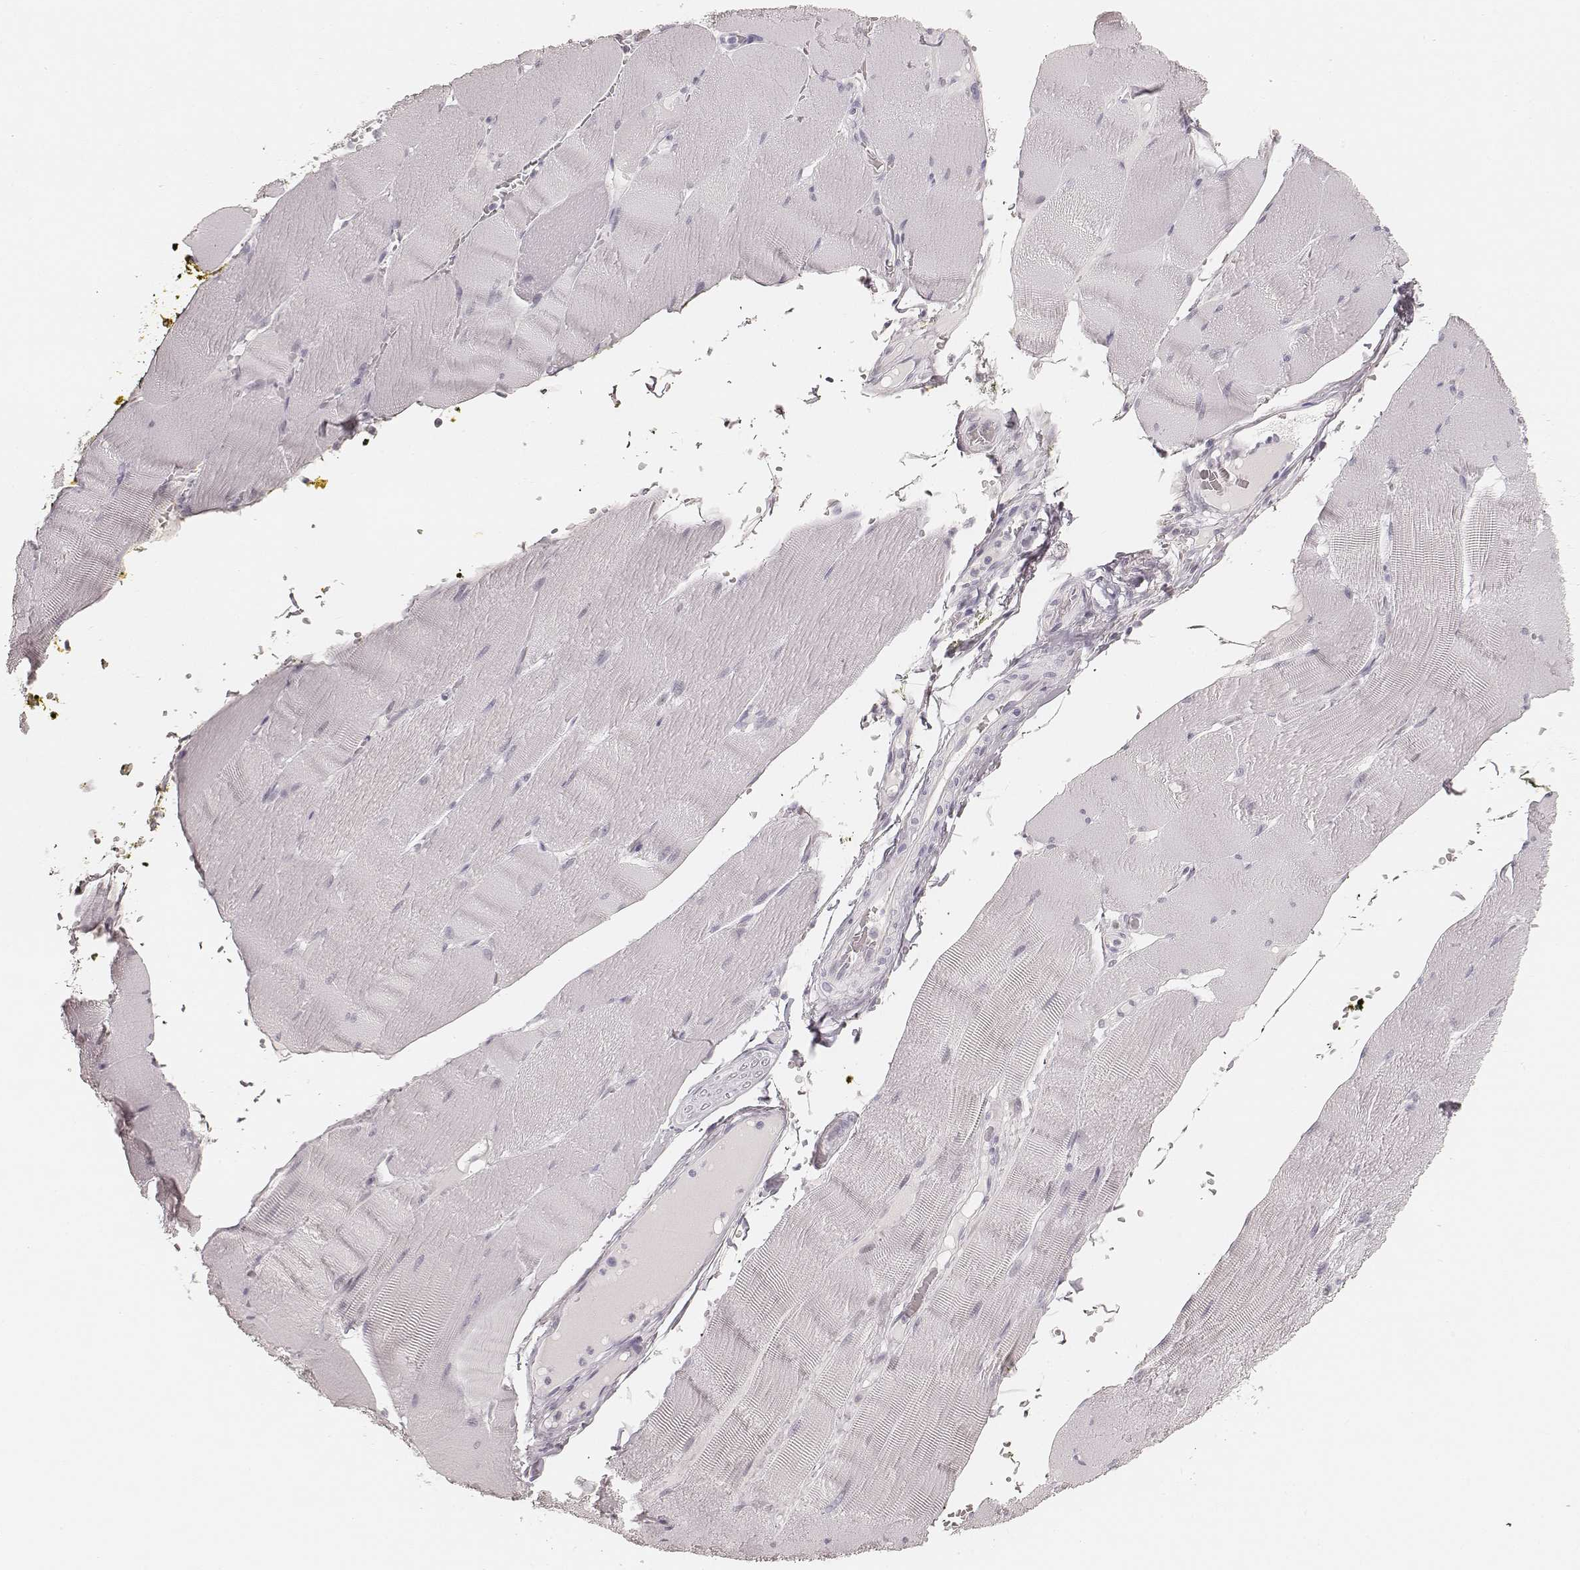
{"staining": {"intensity": "negative", "quantity": "none", "location": "none"}, "tissue": "skeletal muscle", "cell_type": "Myocytes", "image_type": "normal", "snomed": [{"axis": "morphology", "description": "Normal tissue, NOS"}, {"axis": "topography", "description": "Skeletal muscle"}], "caption": "There is no significant positivity in myocytes of skeletal muscle. (DAB IHC with hematoxylin counter stain).", "gene": "HNF4G", "patient": {"sex": "male", "age": 56}}